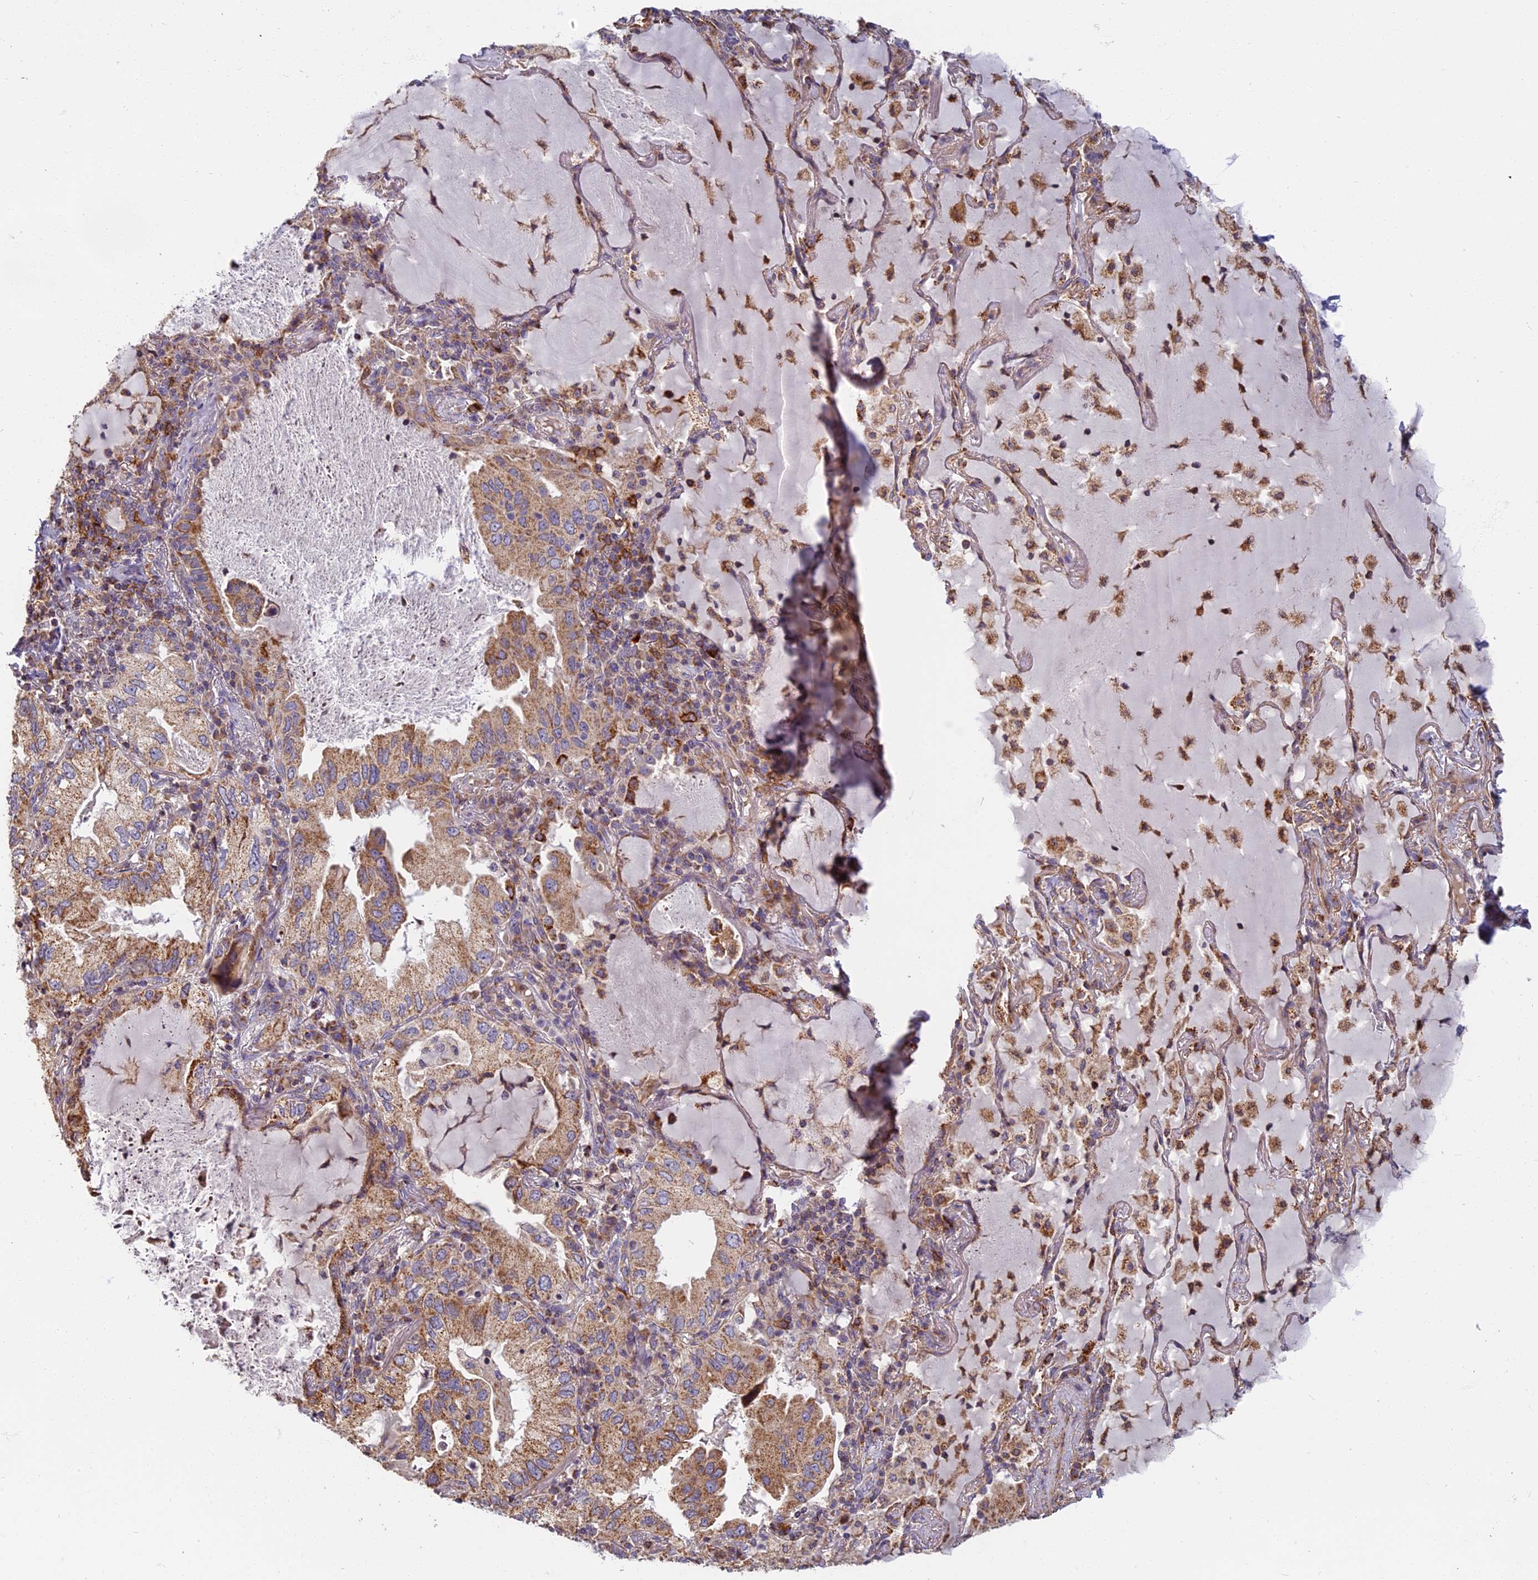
{"staining": {"intensity": "moderate", "quantity": ">75%", "location": "cytoplasmic/membranous"}, "tissue": "lung cancer", "cell_type": "Tumor cells", "image_type": "cancer", "snomed": [{"axis": "morphology", "description": "Adenocarcinoma, NOS"}, {"axis": "topography", "description": "Lung"}], "caption": "Human lung adenocarcinoma stained with a brown dye demonstrates moderate cytoplasmic/membranous positive expression in approximately >75% of tumor cells.", "gene": "EDAR", "patient": {"sex": "female", "age": 69}}